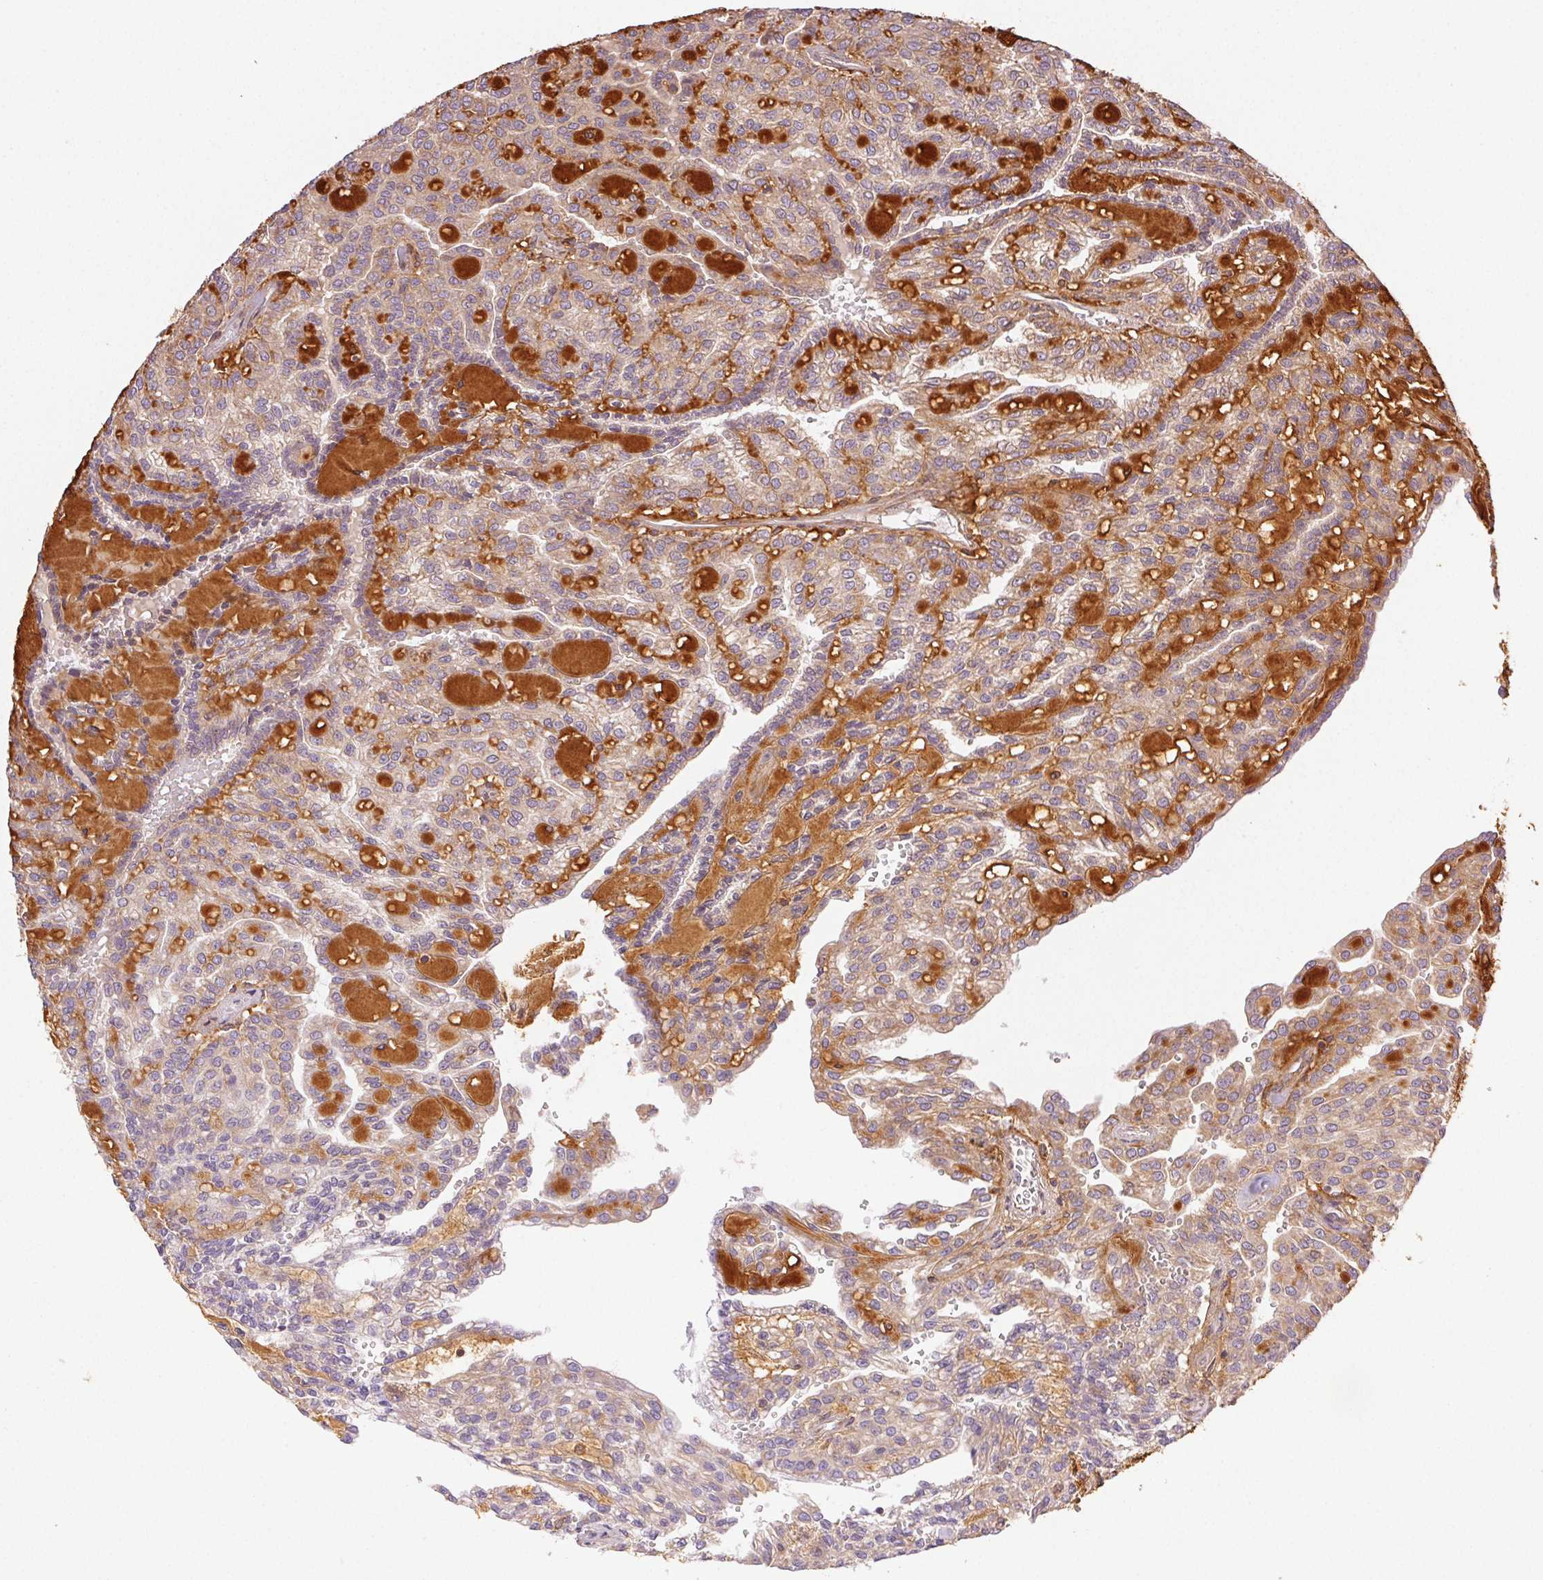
{"staining": {"intensity": "weak", "quantity": "<25%", "location": "cytoplasmic/membranous"}, "tissue": "renal cancer", "cell_type": "Tumor cells", "image_type": "cancer", "snomed": [{"axis": "morphology", "description": "Adenocarcinoma, NOS"}, {"axis": "topography", "description": "Kidney"}], "caption": "Renal cancer (adenocarcinoma) stained for a protein using immunohistochemistry shows no positivity tumor cells.", "gene": "ENTREP1", "patient": {"sex": "male", "age": 63}}